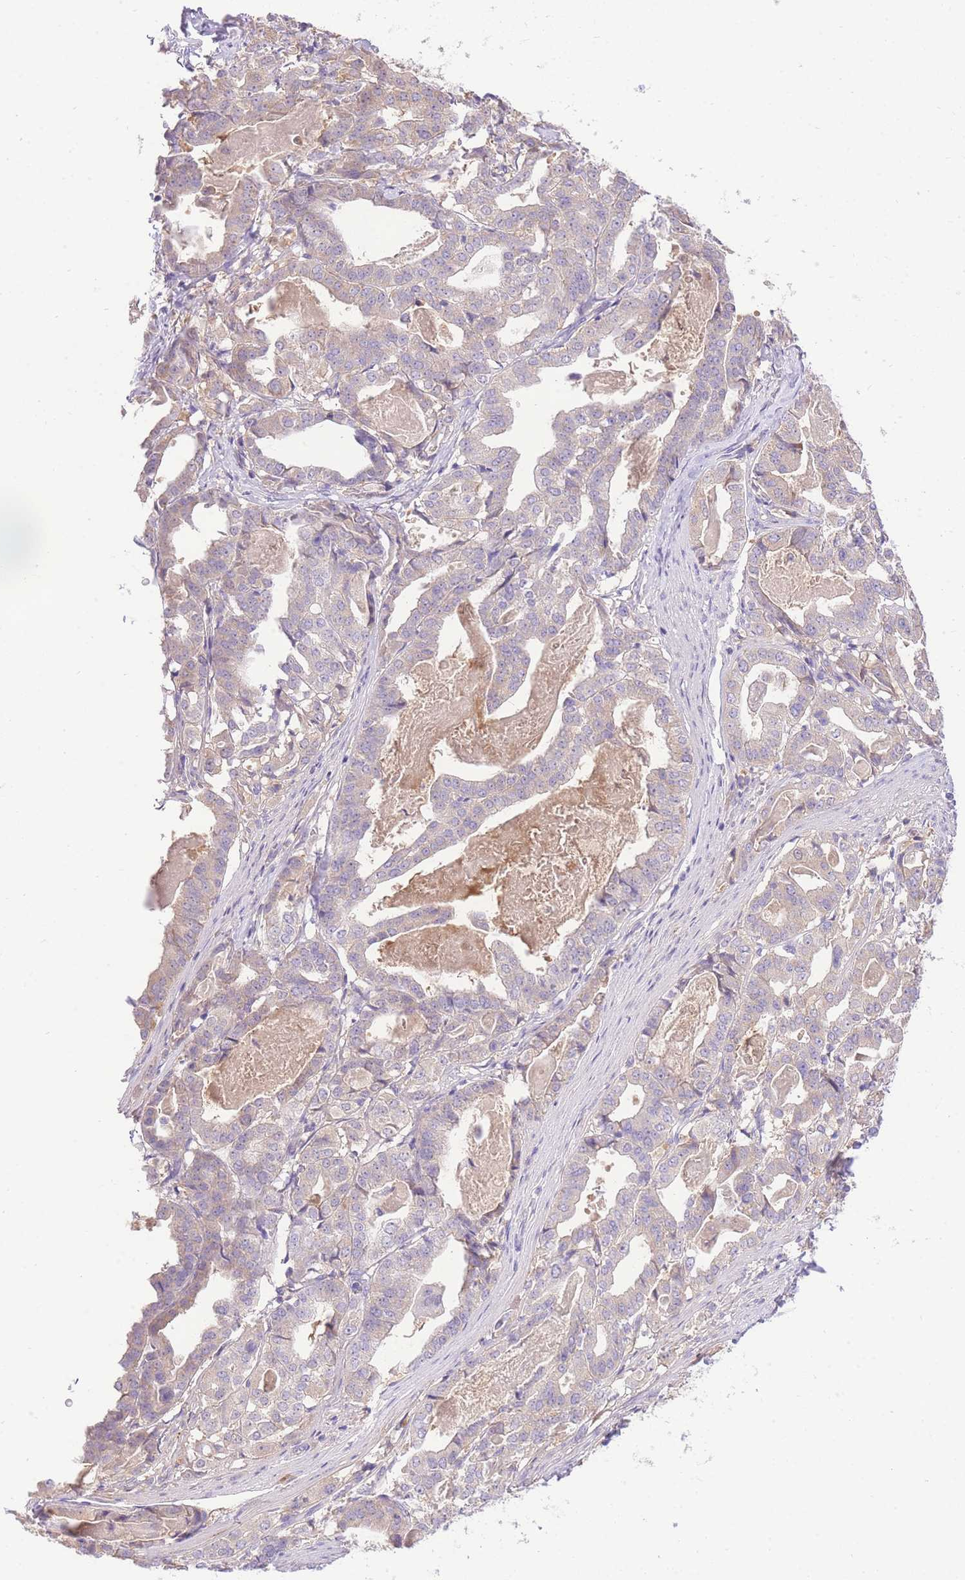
{"staining": {"intensity": "negative", "quantity": "none", "location": "none"}, "tissue": "stomach cancer", "cell_type": "Tumor cells", "image_type": "cancer", "snomed": [{"axis": "morphology", "description": "Adenocarcinoma, NOS"}, {"axis": "topography", "description": "Stomach"}], "caption": "IHC of human adenocarcinoma (stomach) displays no expression in tumor cells.", "gene": "LIPH", "patient": {"sex": "male", "age": 48}}